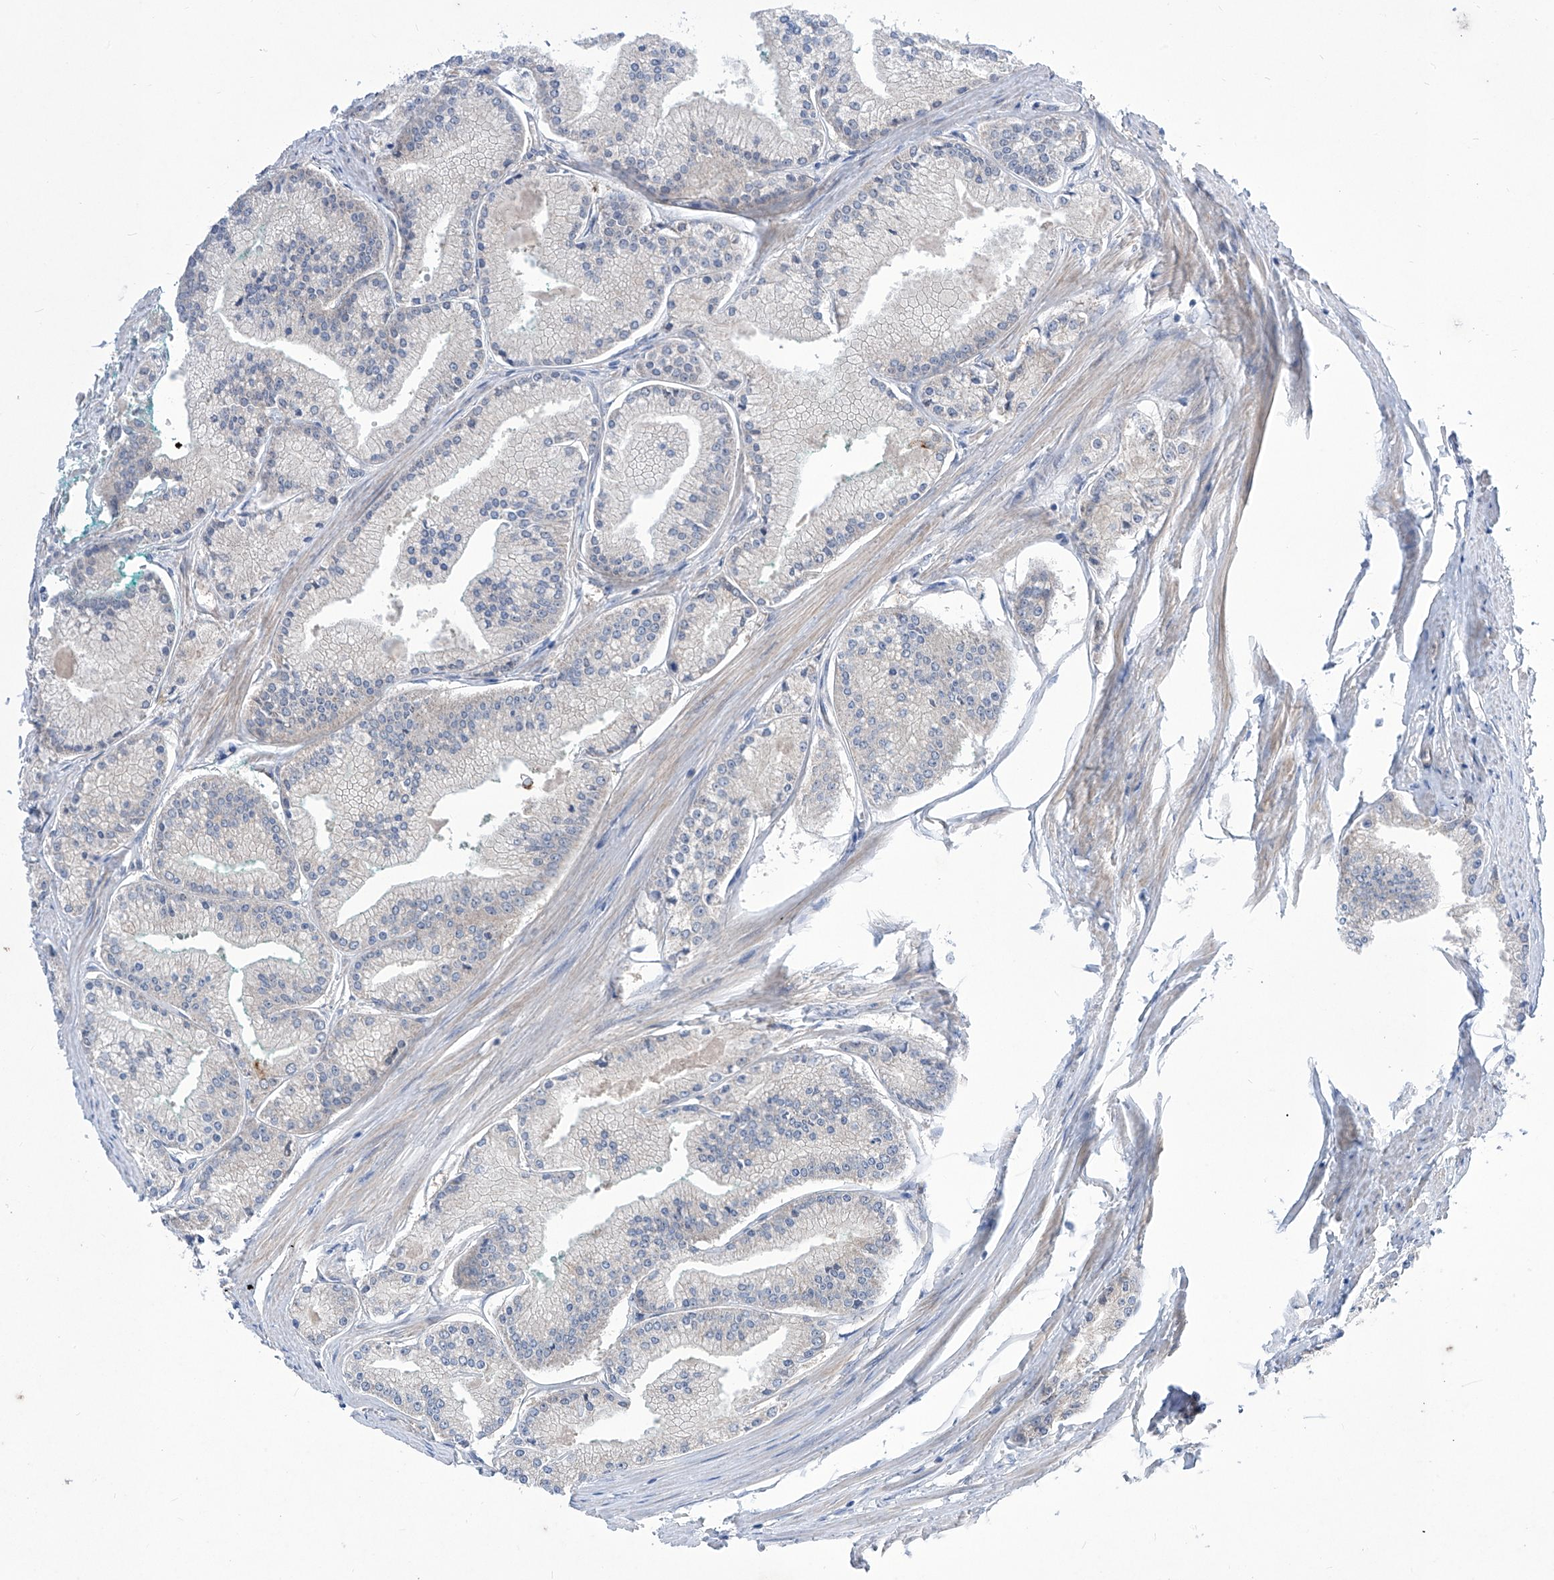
{"staining": {"intensity": "negative", "quantity": "none", "location": "none"}, "tissue": "prostate cancer", "cell_type": "Tumor cells", "image_type": "cancer", "snomed": [{"axis": "morphology", "description": "Adenocarcinoma, Low grade"}, {"axis": "topography", "description": "Prostate"}], "caption": "High magnification brightfield microscopy of prostate cancer stained with DAB (brown) and counterstained with hematoxylin (blue): tumor cells show no significant staining. (DAB immunohistochemistry visualized using brightfield microscopy, high magnification).", "gene": "SRBD1", "patient": {"sex": "male", "age": 52}}